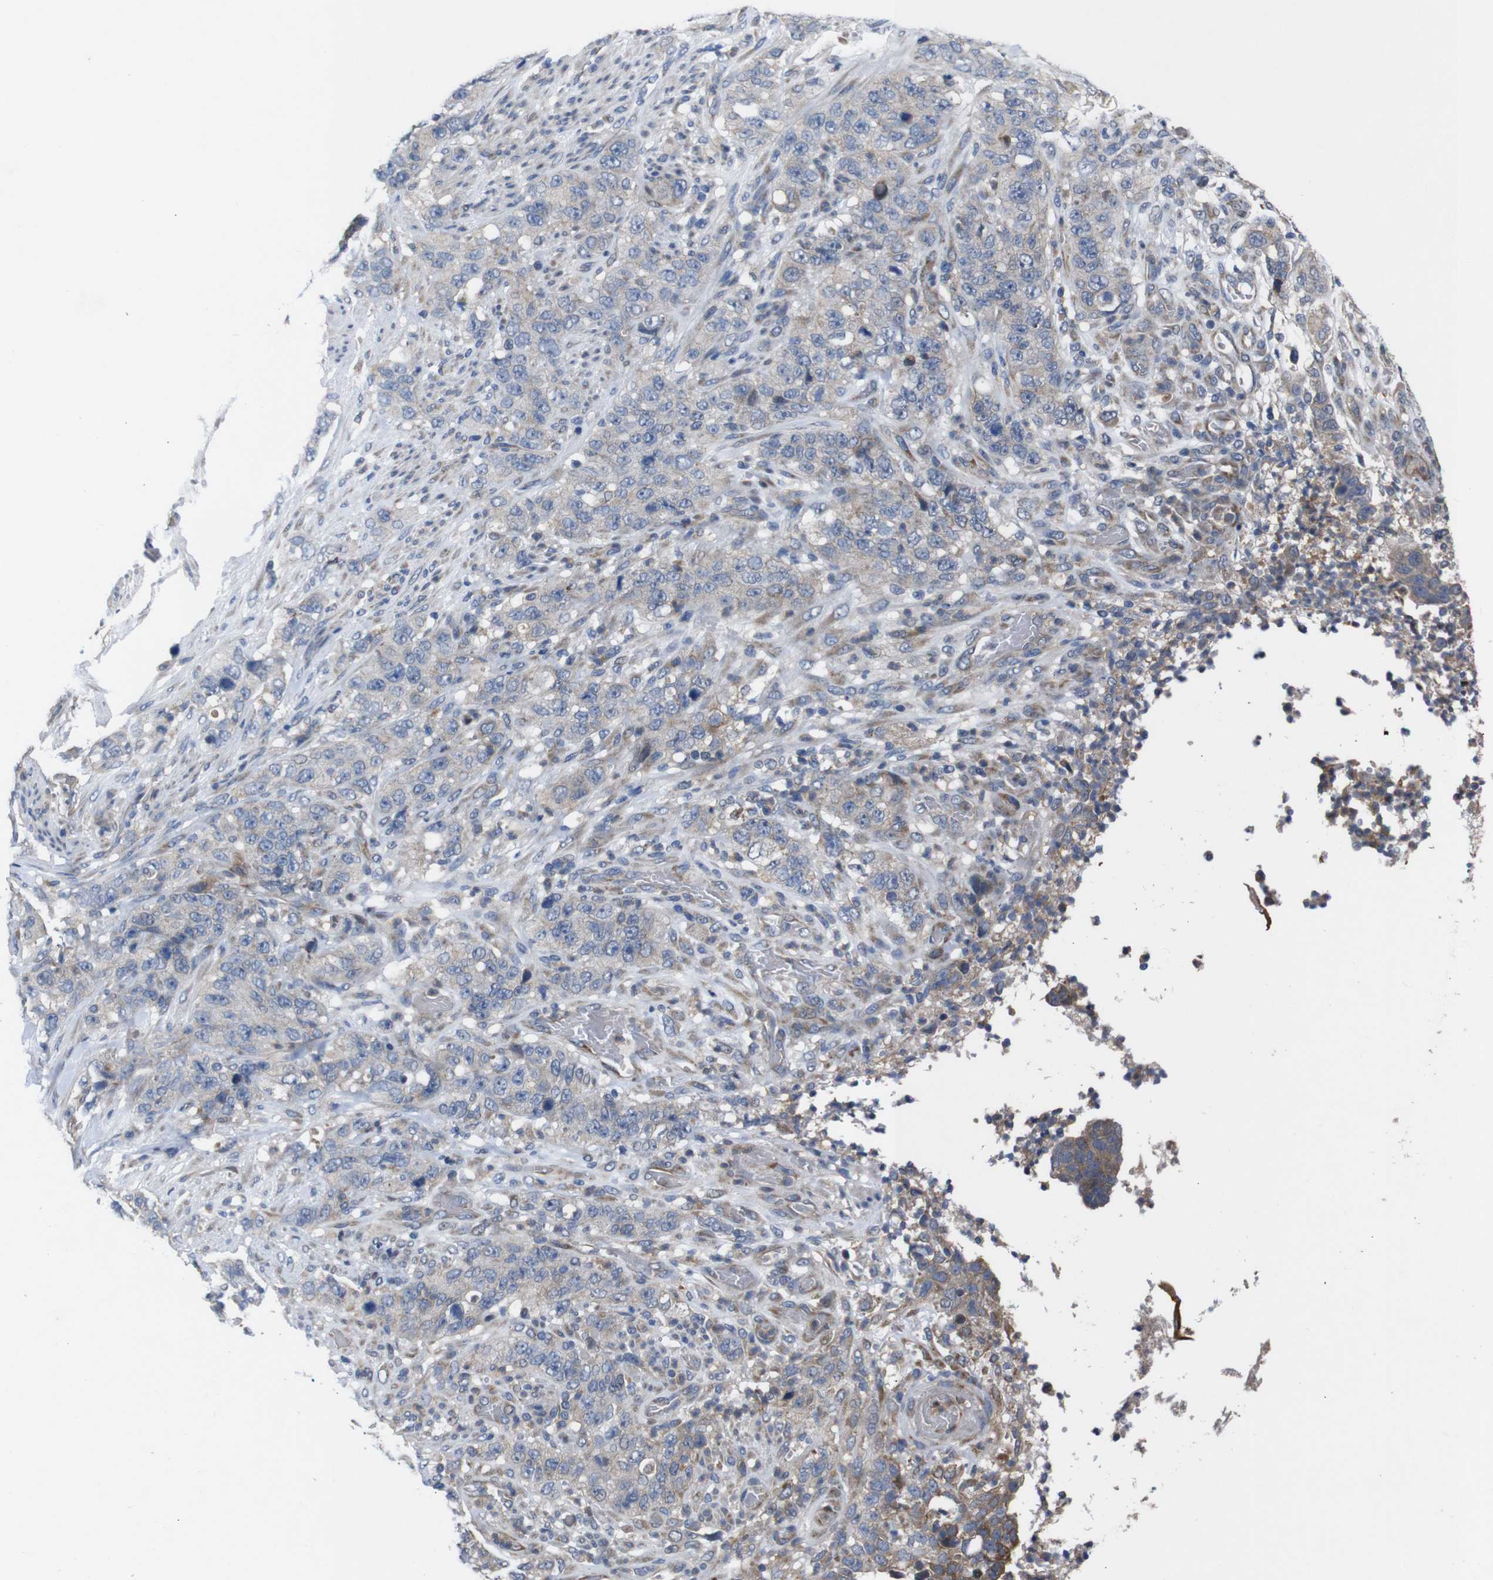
{"staining": {"intensity": "moderate", "quantity": "<25%", "location": "cytoplasmic/membranous"}, "tissue": "stomach cancer", "cell_type": "Tumor cells", "image_type": "cancer", "snomed": [{"axis": "morphology", "description": "Adenocarcinoma, NOS"}, {"axis": "topography", "description": "Stomach"}], "caption": "Stomach adenocarcinoma stained with a brown dye demonstrates moderate cytoplasmic/membranous positive expression in approximately <25% of tumor cells.", "gene": "CHST10", "patient": {"sex": "male", "age": 48}}